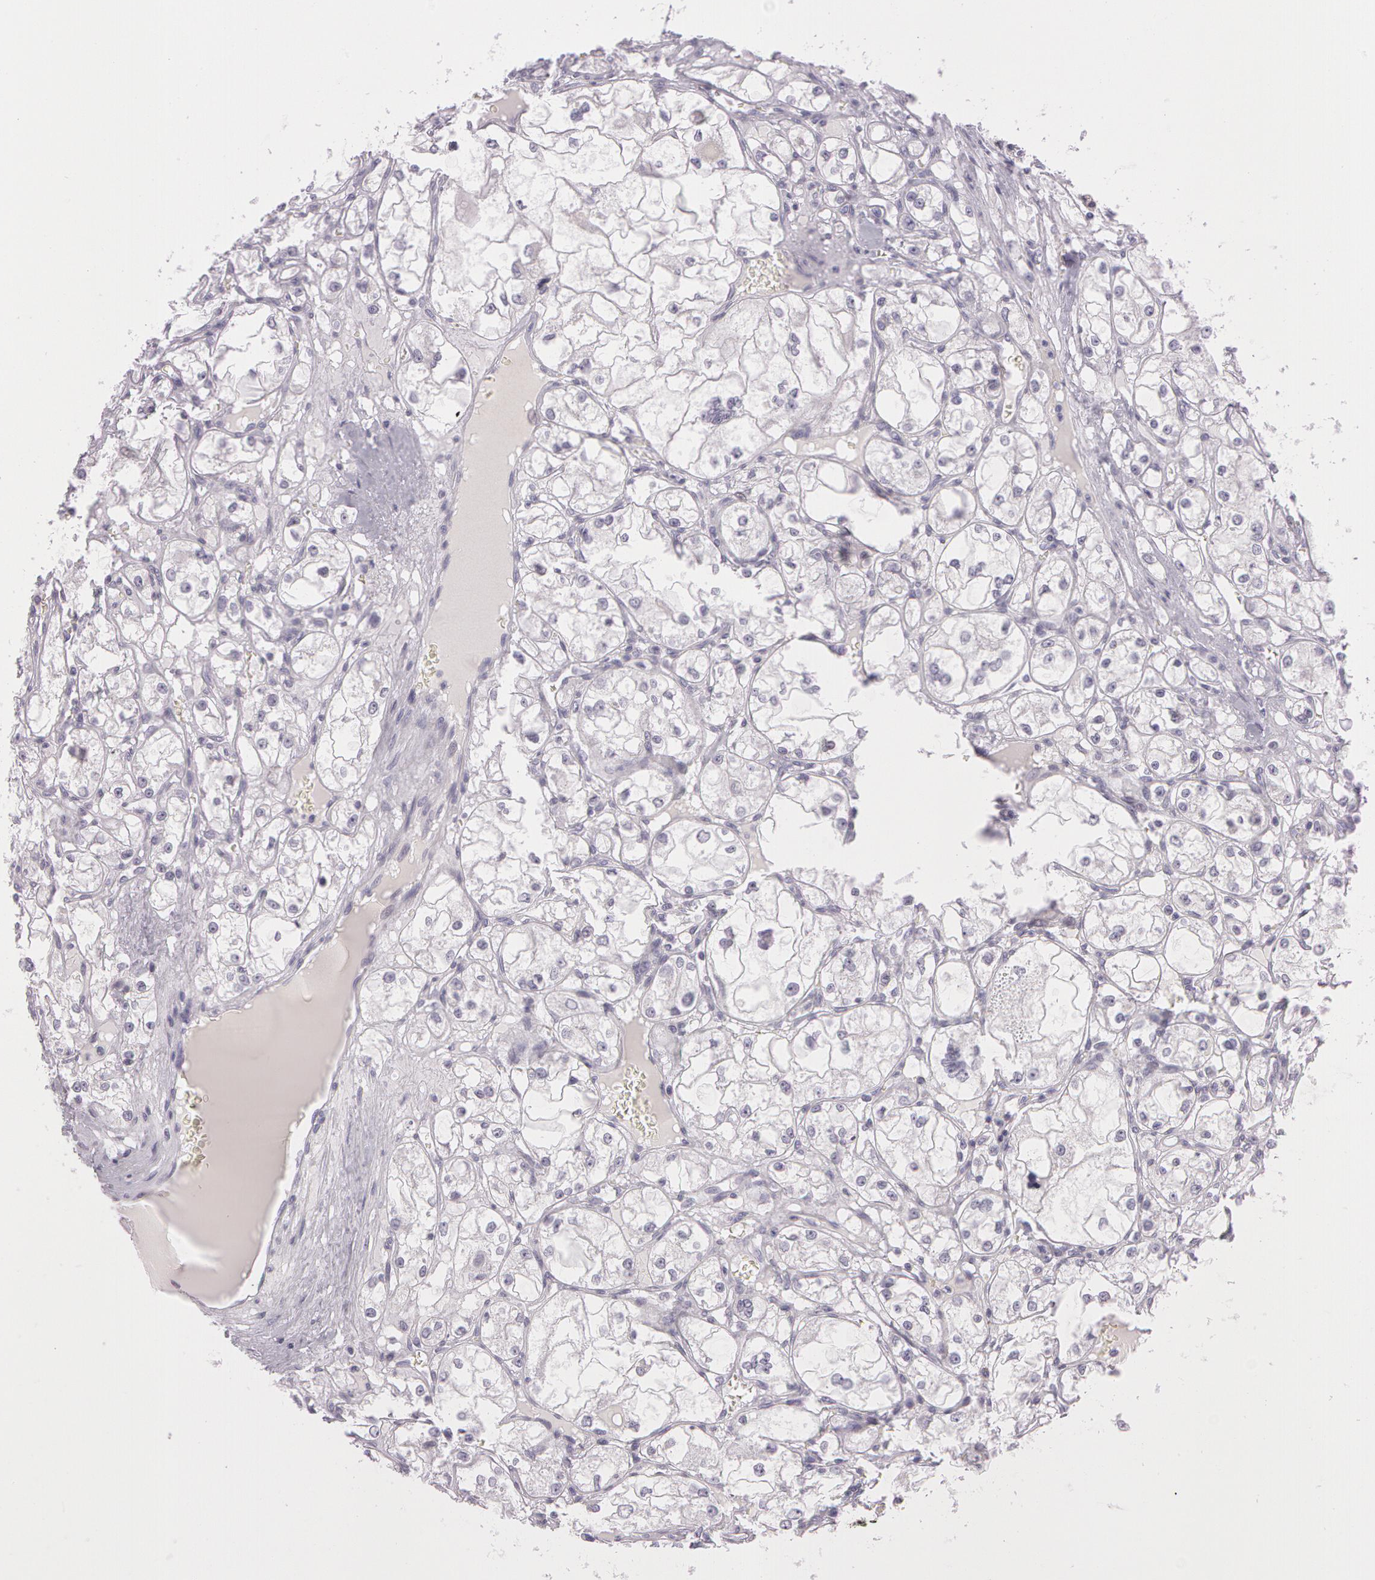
{"staining": {"intensity": "negative", "quantity": "none", "location": "none"}, "tissue": "renal cancer", "cell_type": "Tumor cells", "image_type": "cancer", "snomed": [{"axis": "morphology", "description": "Adenocarcinoma, NOS"}, {"axis": "topography", "description": "Kidney"}], "caption": "This is an immunohistochemistry image of adenocarcinoma (renal). There is no staining in tumor cells.", "gene": "OTC", "patient": {"sex": "male", "age": 61}}